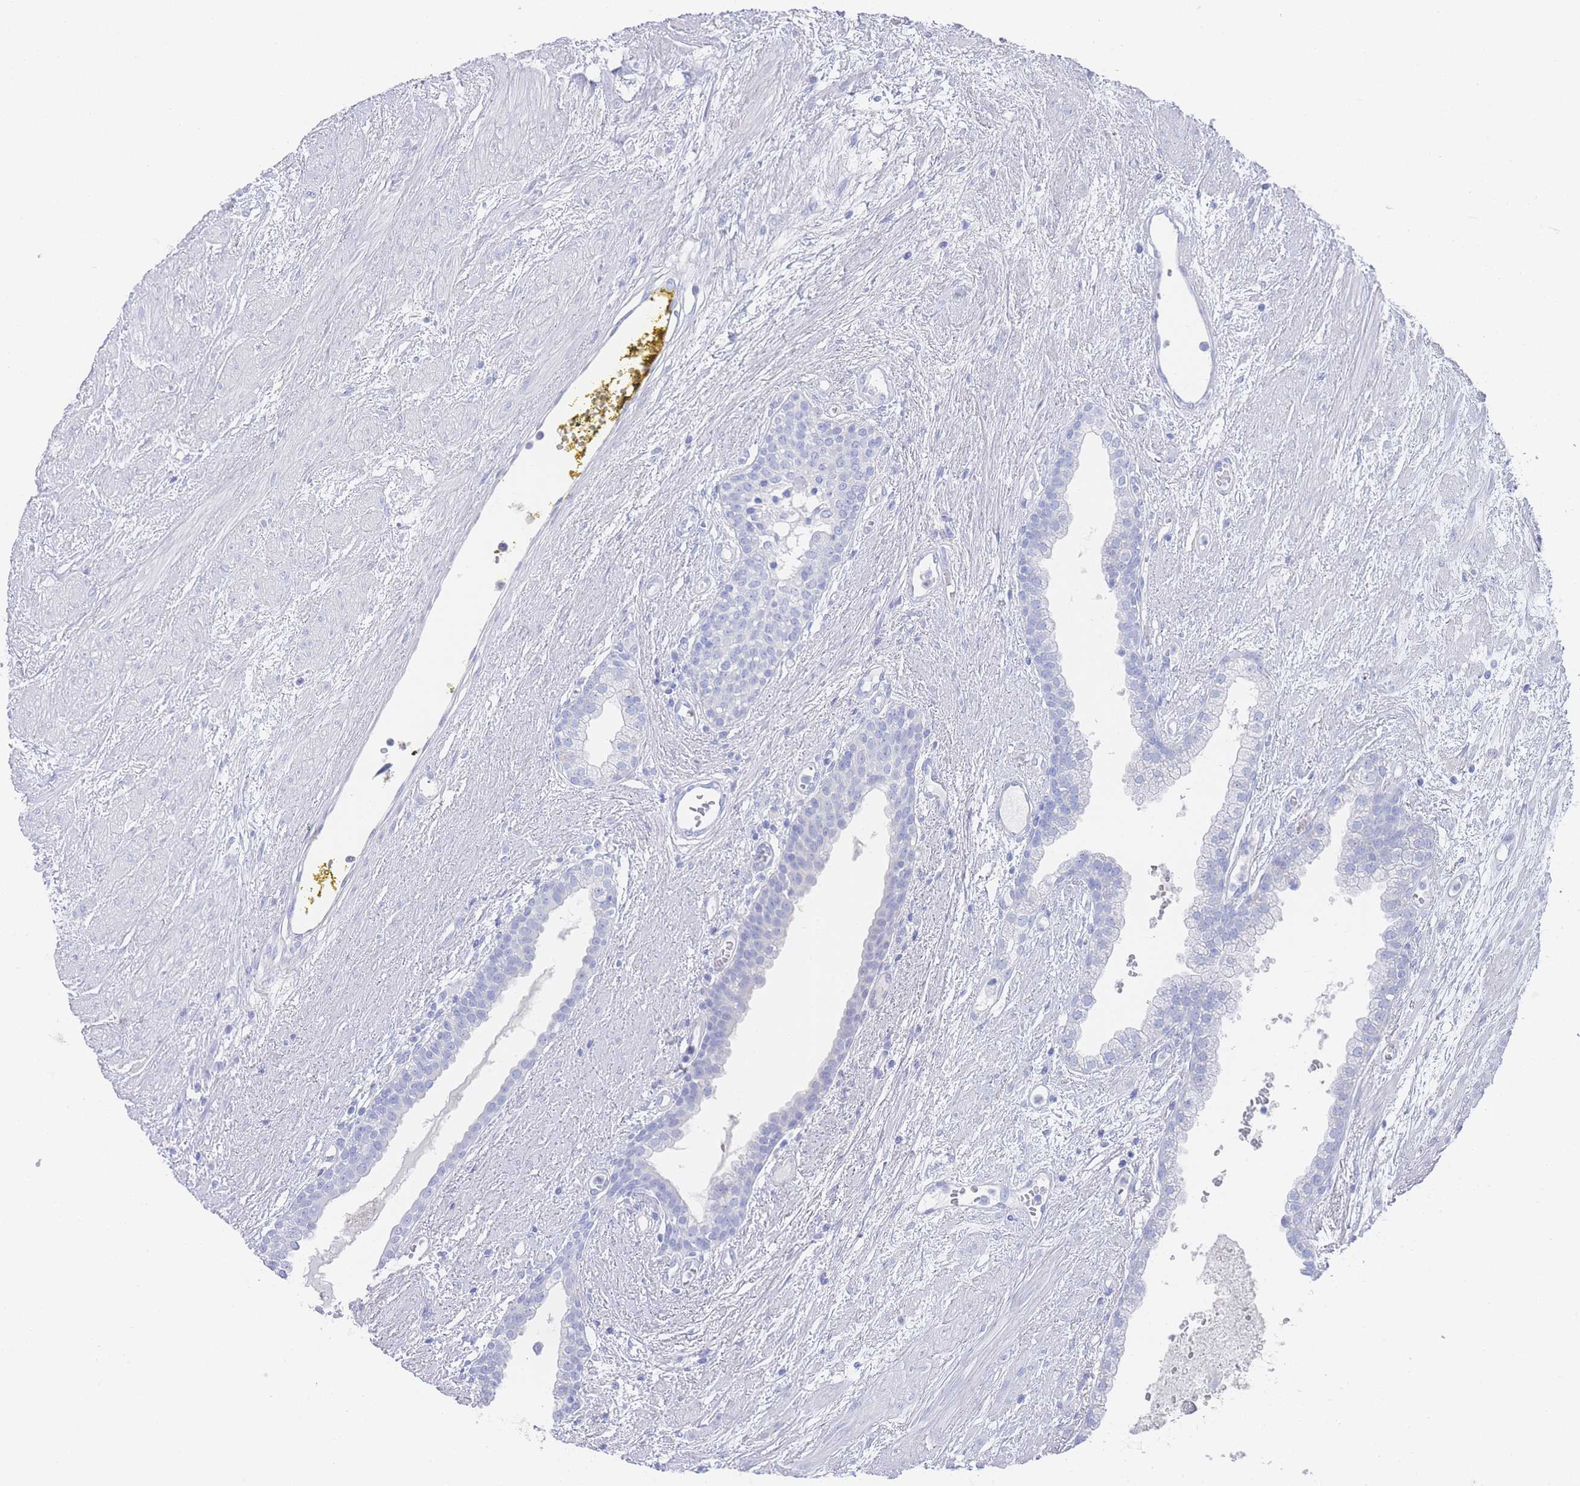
{"staining": {"intensity": "negative", "quantity": "none", "location": "none"}, "tissue": "prostate cancer", "cell_type": "Tumor cells", "image_type": "cancer", "snomed": [{"axis": "morphology", "description": "Adenocarcinoma, High grade"}, {"axis": "topography", "description": "Prostate"}], "caption": "High-grade adenocarcinoma (prostate) stained for a protein using IHC shows no expression tumor cells.", "gene": "LRRC37A", "patient": {"sex": "male", "age": 71}}